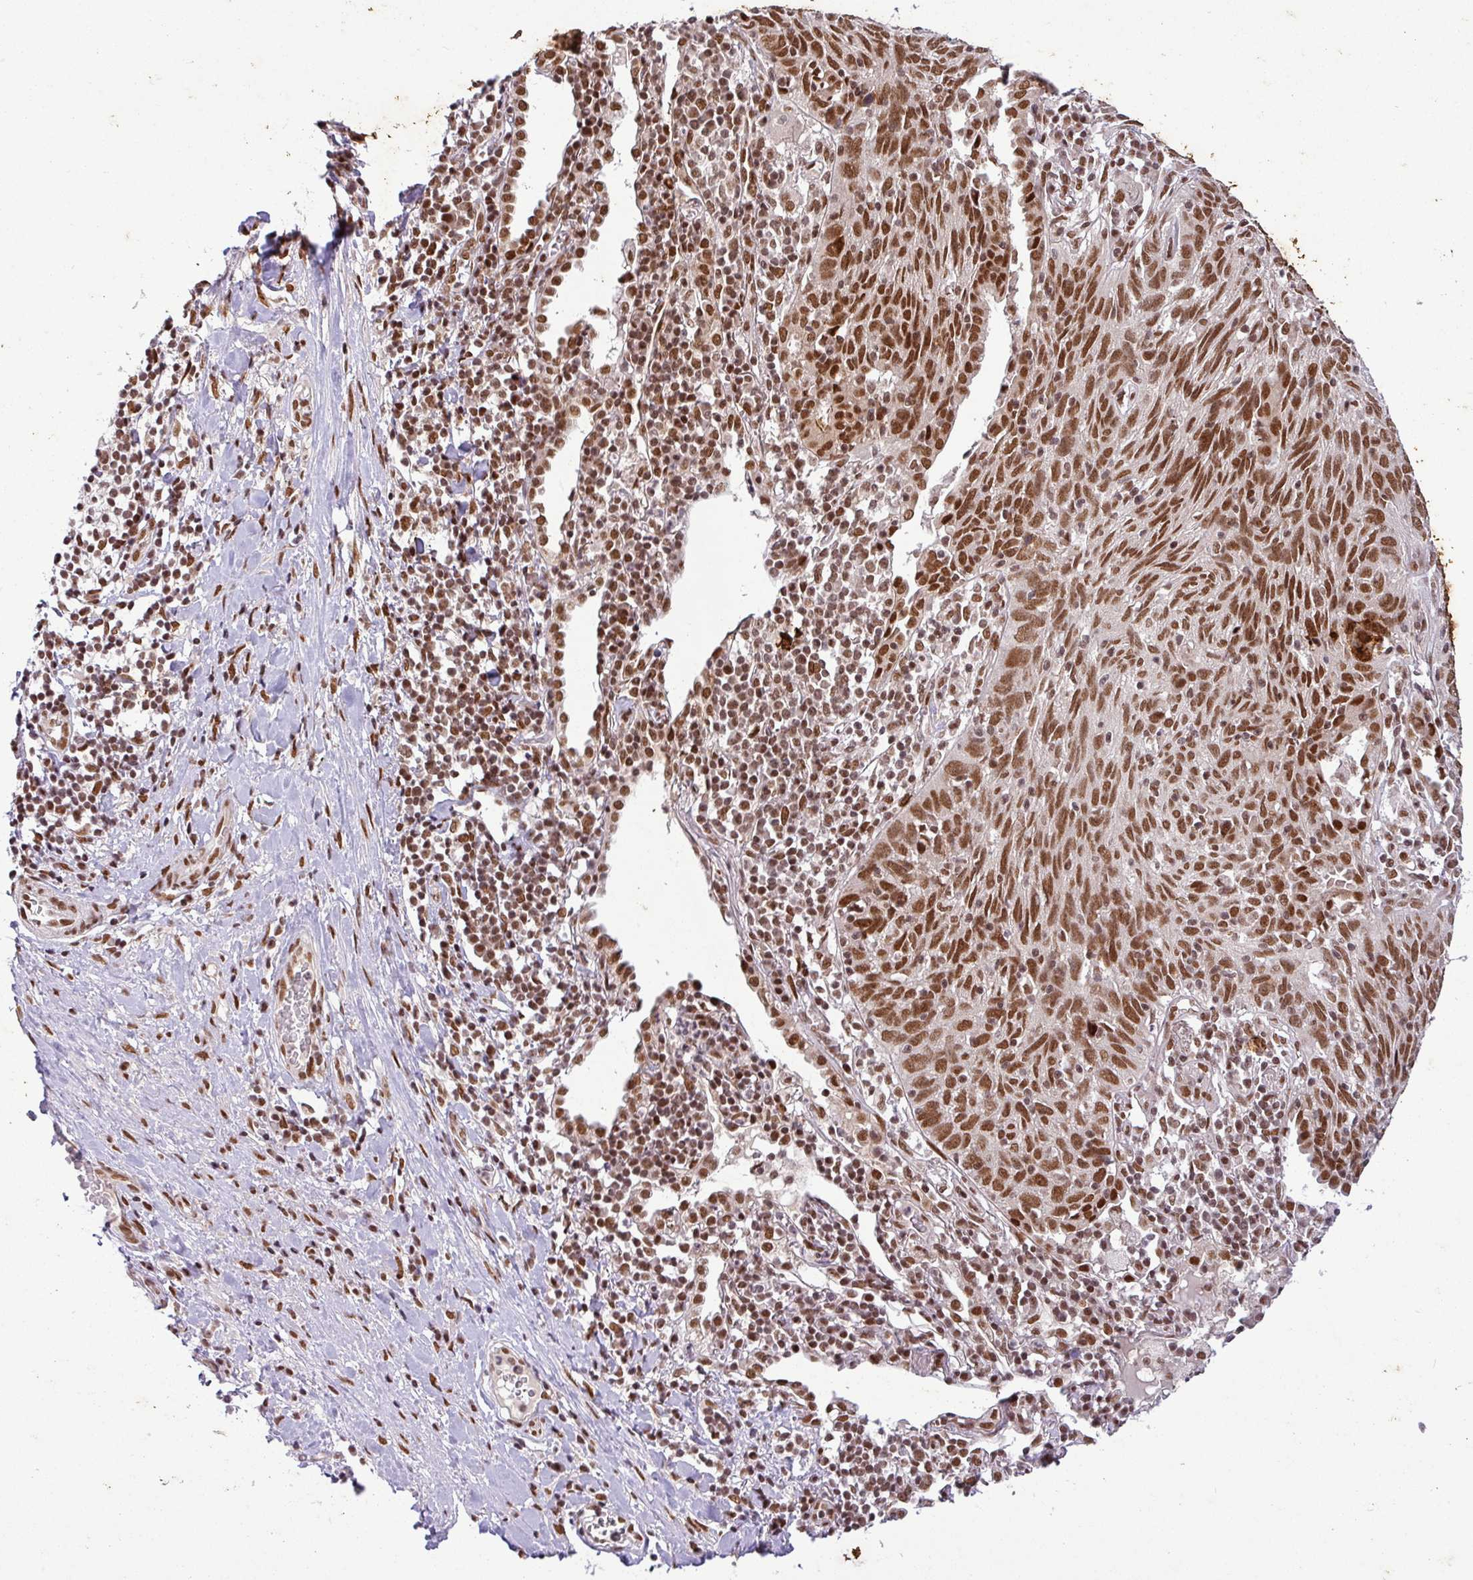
{"staining": {"intensity": "strong", "quantity": ">75%", "location": "nuclear"}, "tissue": "lung cancer", "cell_type": "Tumor cells", "image_type": "cancer", "snomed": [{"axis": "morphology", "description": "Squamous cell carcinoma, NOS"}, {"axis": "topography", "description": "Lung"}], "caption": "Protein analysis of lung cancer tissue demonstrates strong nuclear staining in approximately >75% of tumor cells.", "gene": "SRSF2", "patient": {"sex": "female", "age": 66}}